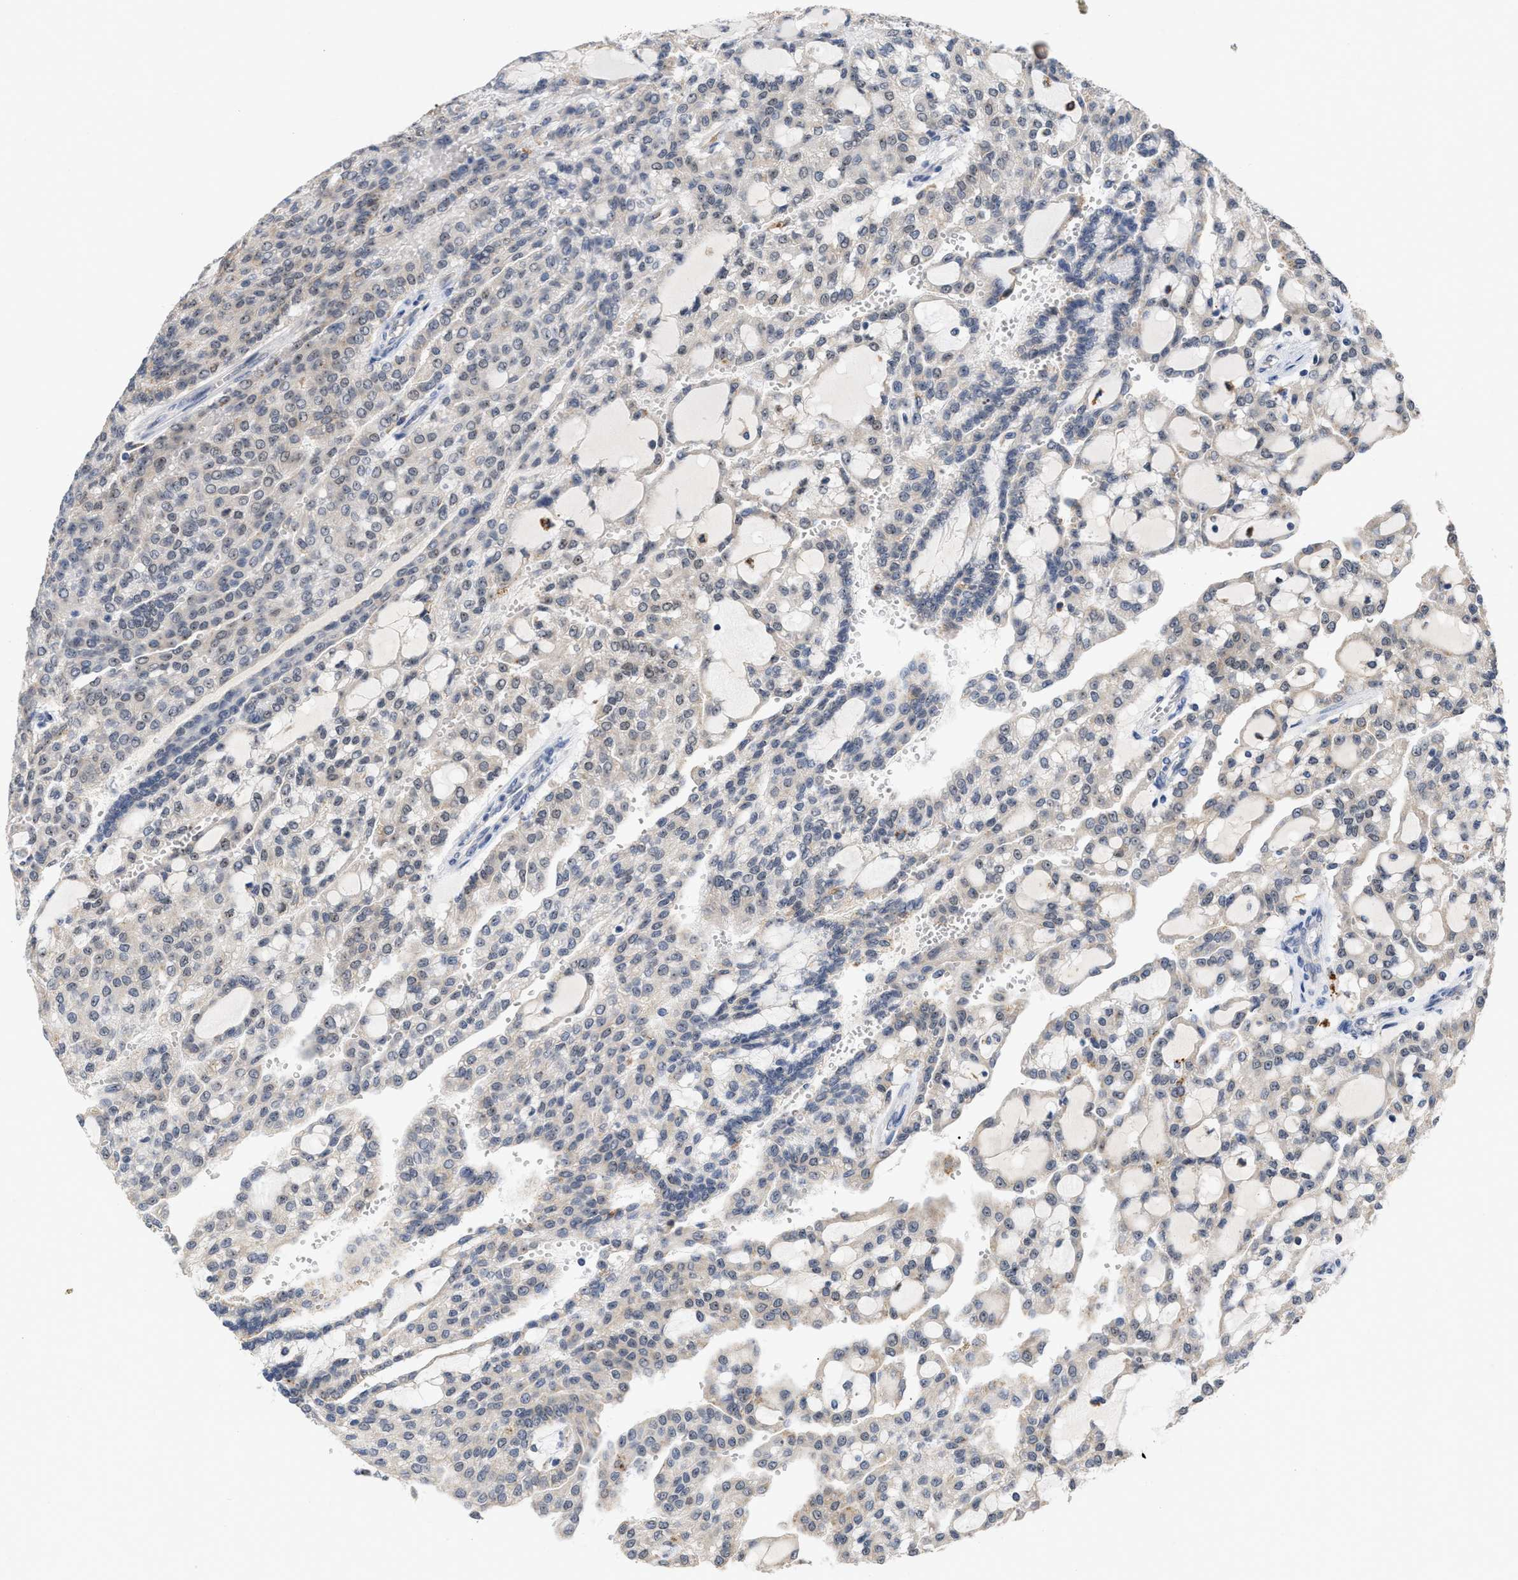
{"staining": {"intensity": "negative", "quantity": "none", "location": "none"}, "tissue": "renal cancer", "cell_type": "Tumor cells", "image_type": "cancer", "snomed": [{"axis": "morphology", "description": "Adenocarcinoma, NOS"}, {"axis": "topography", "description": "Kidney"}], "caption": "High magnification brightfield microscopy of renal cancer (adenocarcinoma) stained with DAB (brown) and counterstained with hematoxylin (blue): tumor cells show no significant expression.", "gene": "ELAC2", "patient": {"sex": "male", "age": 63}}